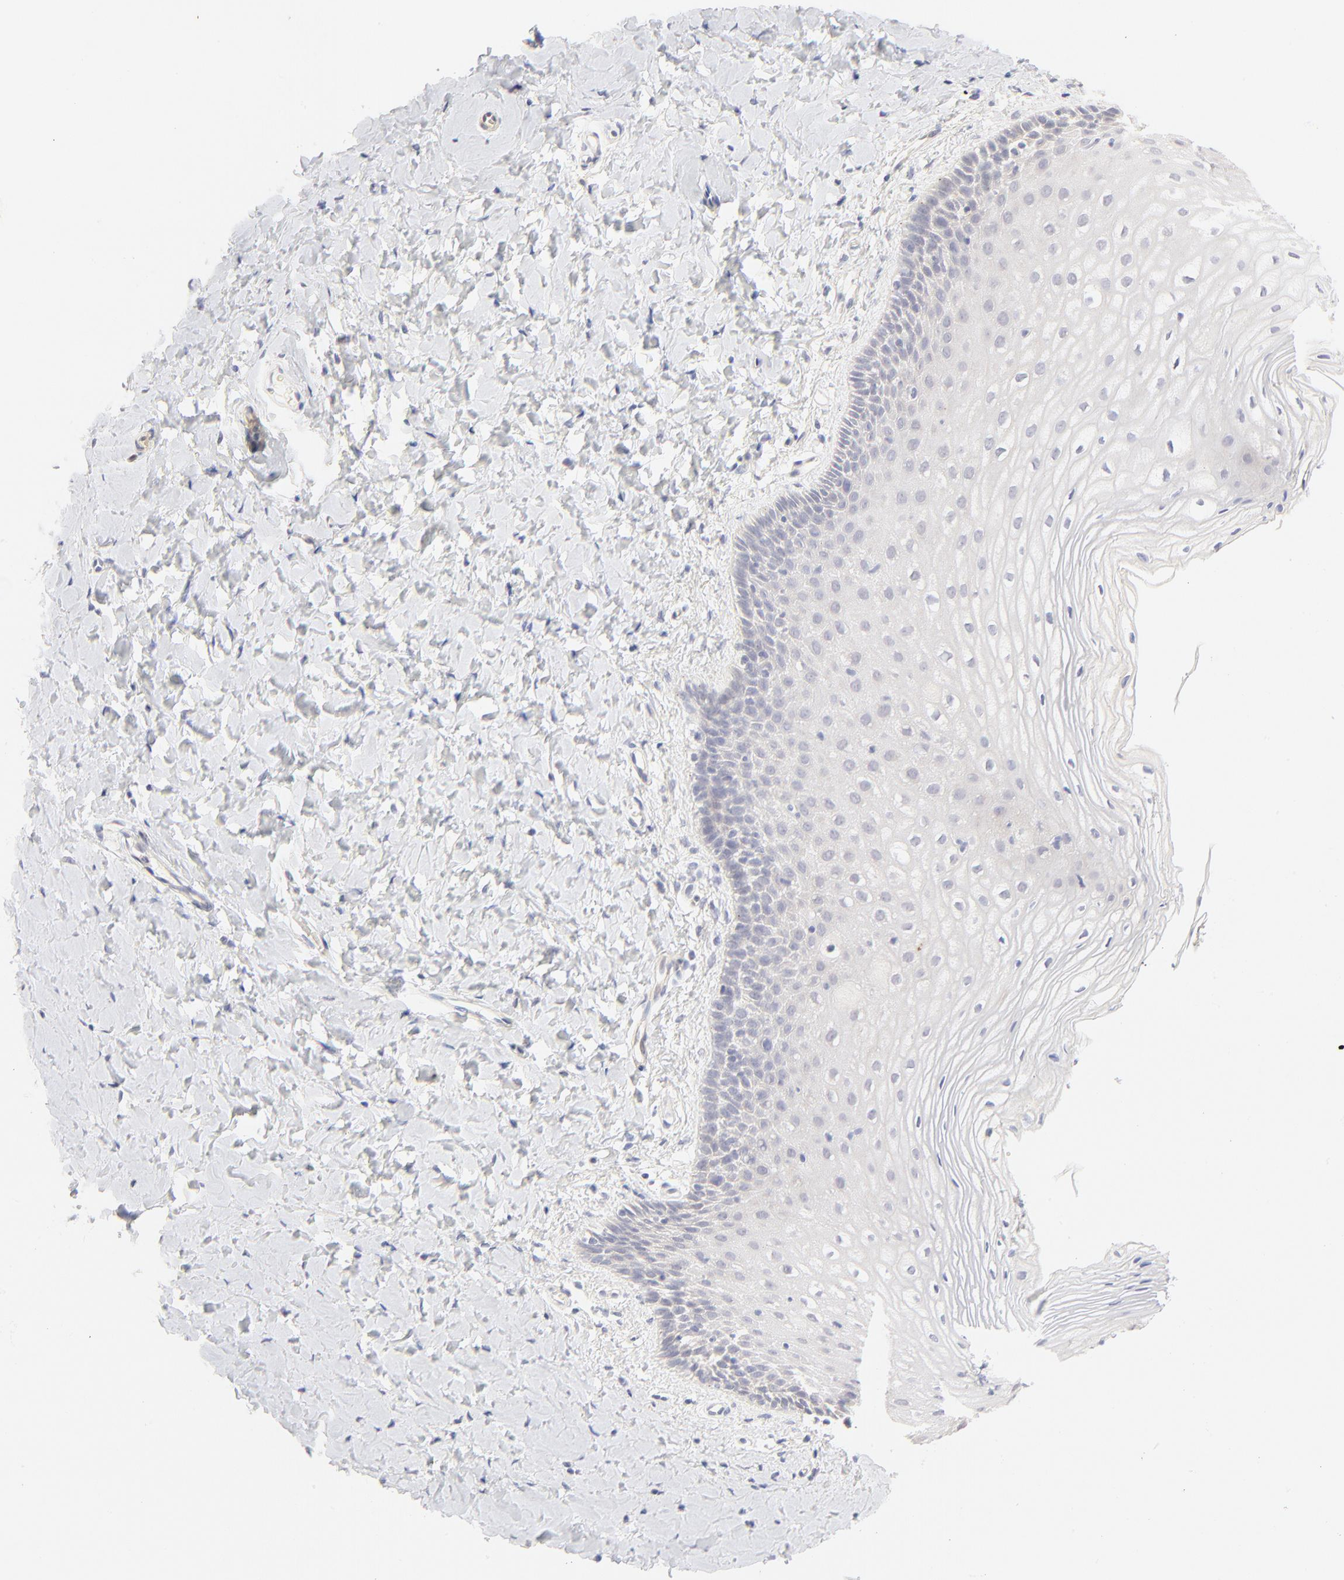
{"staining": {"intensity": "negative", "quantity": "none", "location": "none"}, "tissue": "vagina", "cell_type": "Squamous epithelial cells", "image_type": "normal", "snomed": [{"axis": "morphology", "description": "Normal tissue, NOS"}, {"axis": "topography", "description": "Vagina"}], "caption": "Histopathology image shows no significant protein positivity in squamous epithelial cells of benign vagina. (DAB (3,3'-diaminobenzidine) IHC with hematoxylin counter stain).", "gene": "NKX2", "patient": {"sex": "female", "age": 55}}